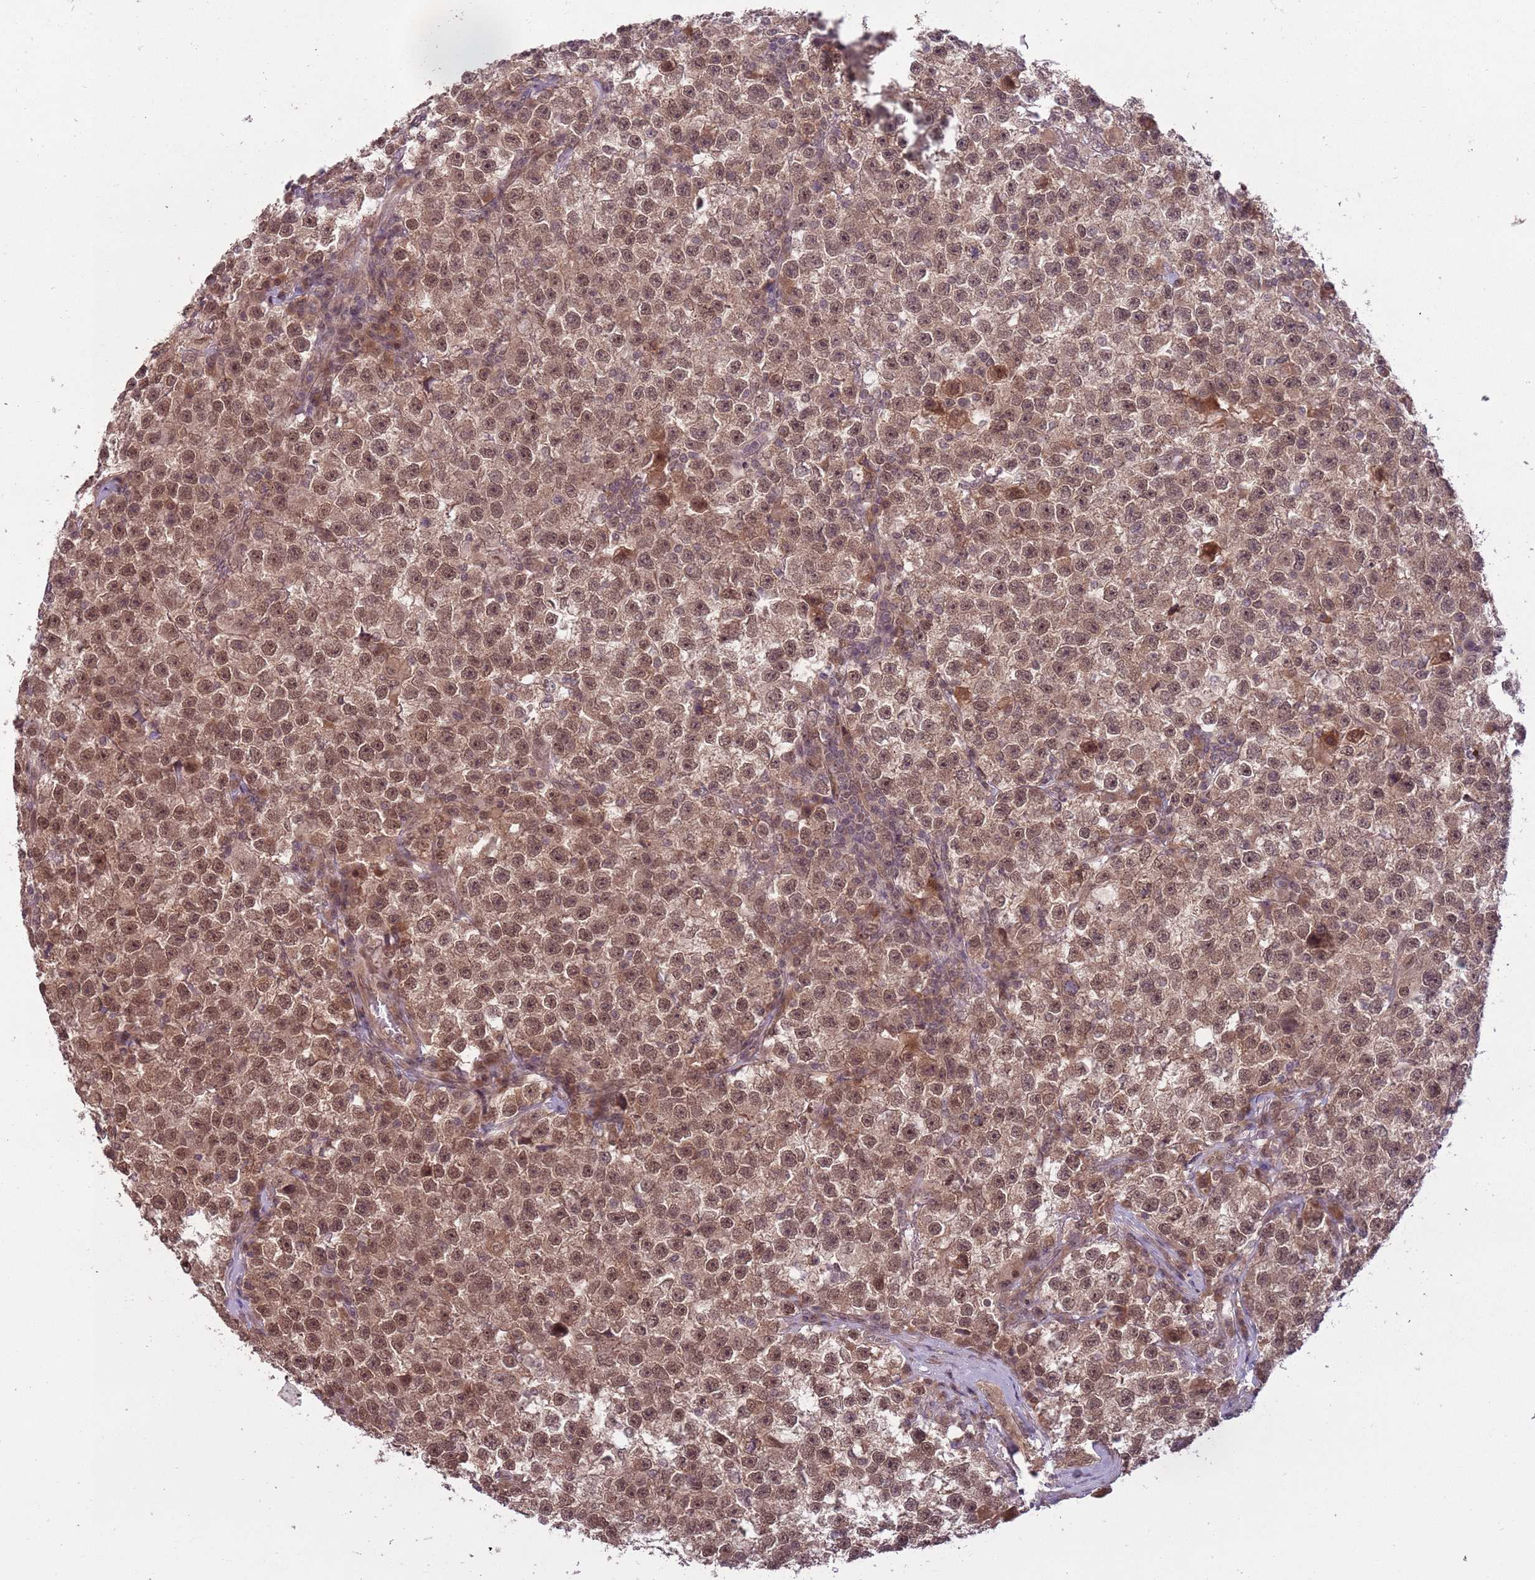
{"staining": {"intensity": "moderate", "quantity": ">75%", "location": "cytoplasmic/membranous,nuclear"}, "tissue": "testis cancer", "cell_type": "Tumor cells", "image_type": "cancer", "snomed": [{"axis": "morphology", "description": "Seminoma, NOS"}, {"axis": "topography", "description": "Testis"}], "caption": "Immunohistochemistry (DAB (3,3'-diaminobenzidine)) staining of testis cancer displays moderate cytoplasmic/membranous and nuclear protein positivity in about >75% of tumor cells.", "gene": "ADAMTS3", "patient": {"sex": "male", "age": 22}}